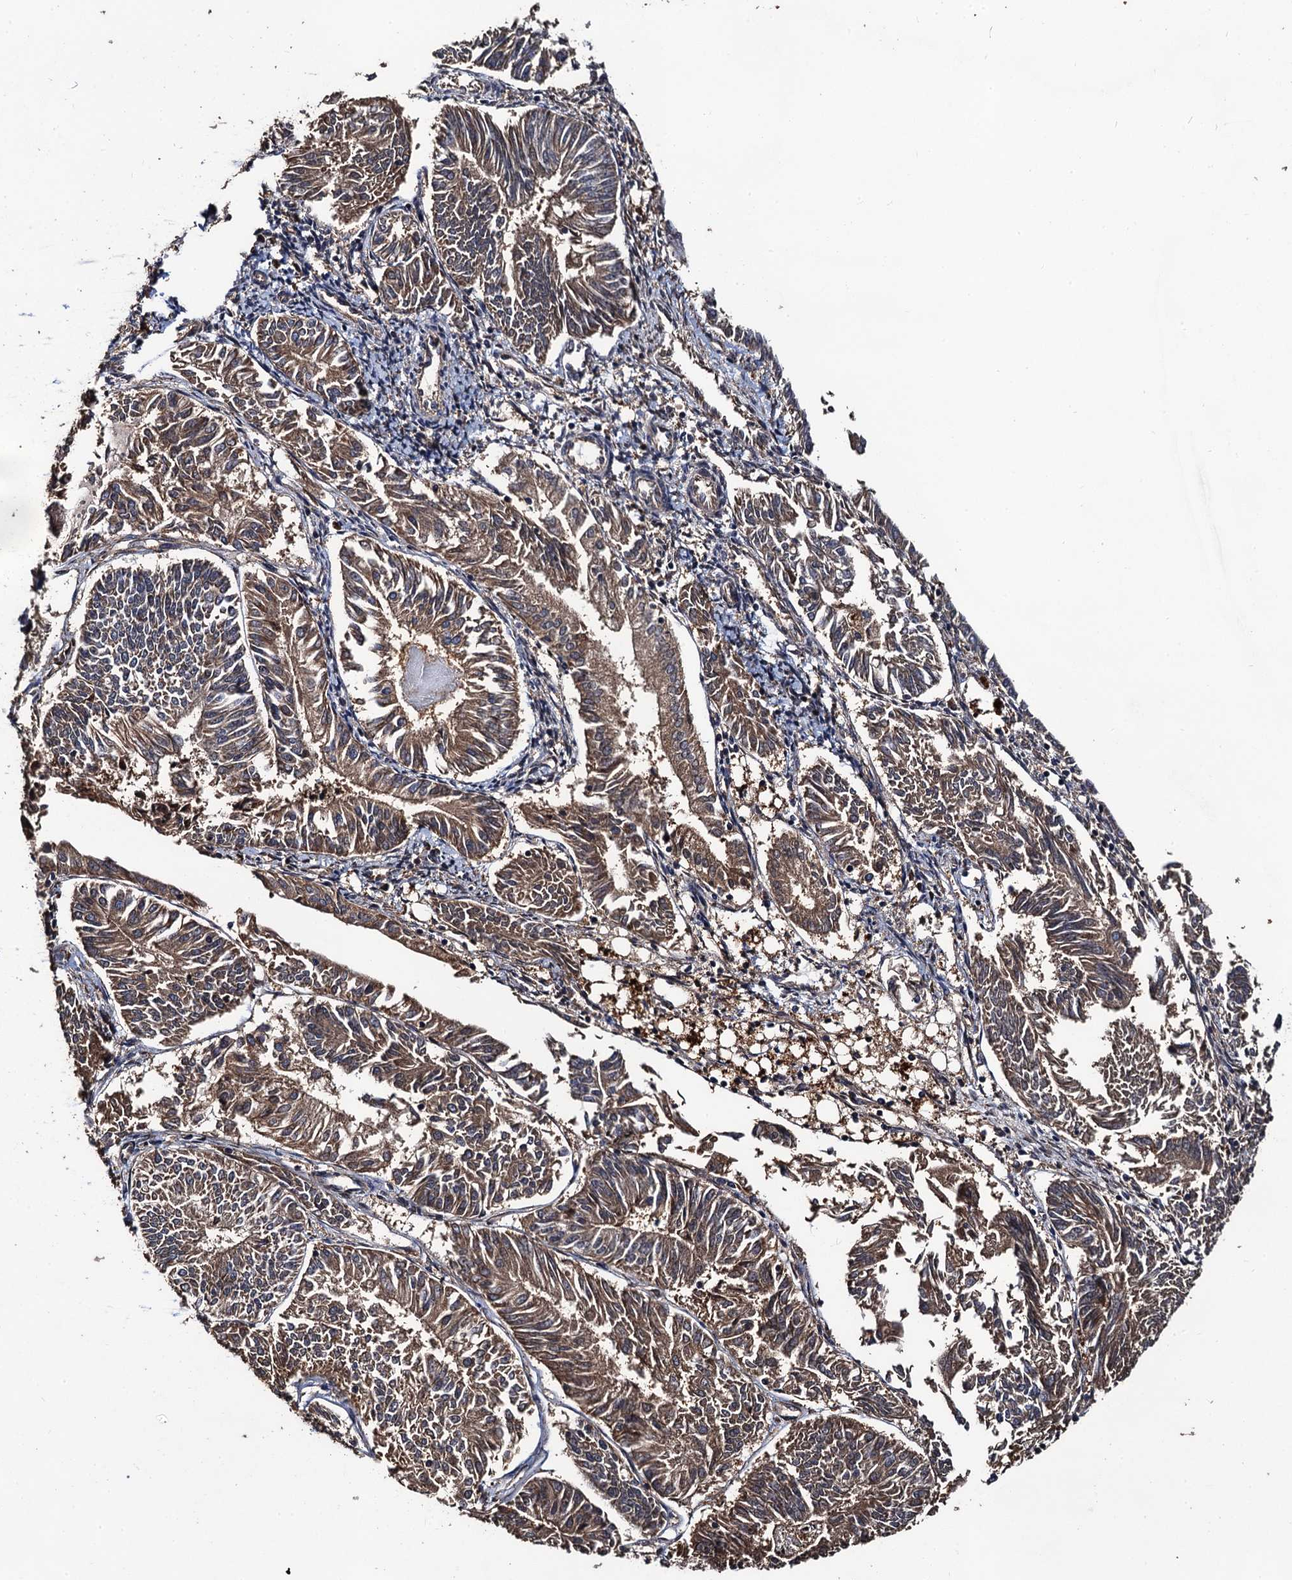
{"staining": {"intensity": "weak", "quantity": ">75%", "location": "cytoplasmic/membranous"}, "tissue": "endometrial cancer", "cell_type": "Tumor cells", "image_type": "cancer", "snomed": [{"axis": "morphology", "description": "Adenocarcinoma, NOS"}, {"axis": "topography", "description": "Endometrium"}], "caption": "This histopathology image shows immunohistochemistry staining of endometrial adenocarcinoma, with low weak cytoplasmic/membranous staining in about >75% of tumor cells.", "gene": "MIER2", "patient": {"sex": "female", "age": 58}}